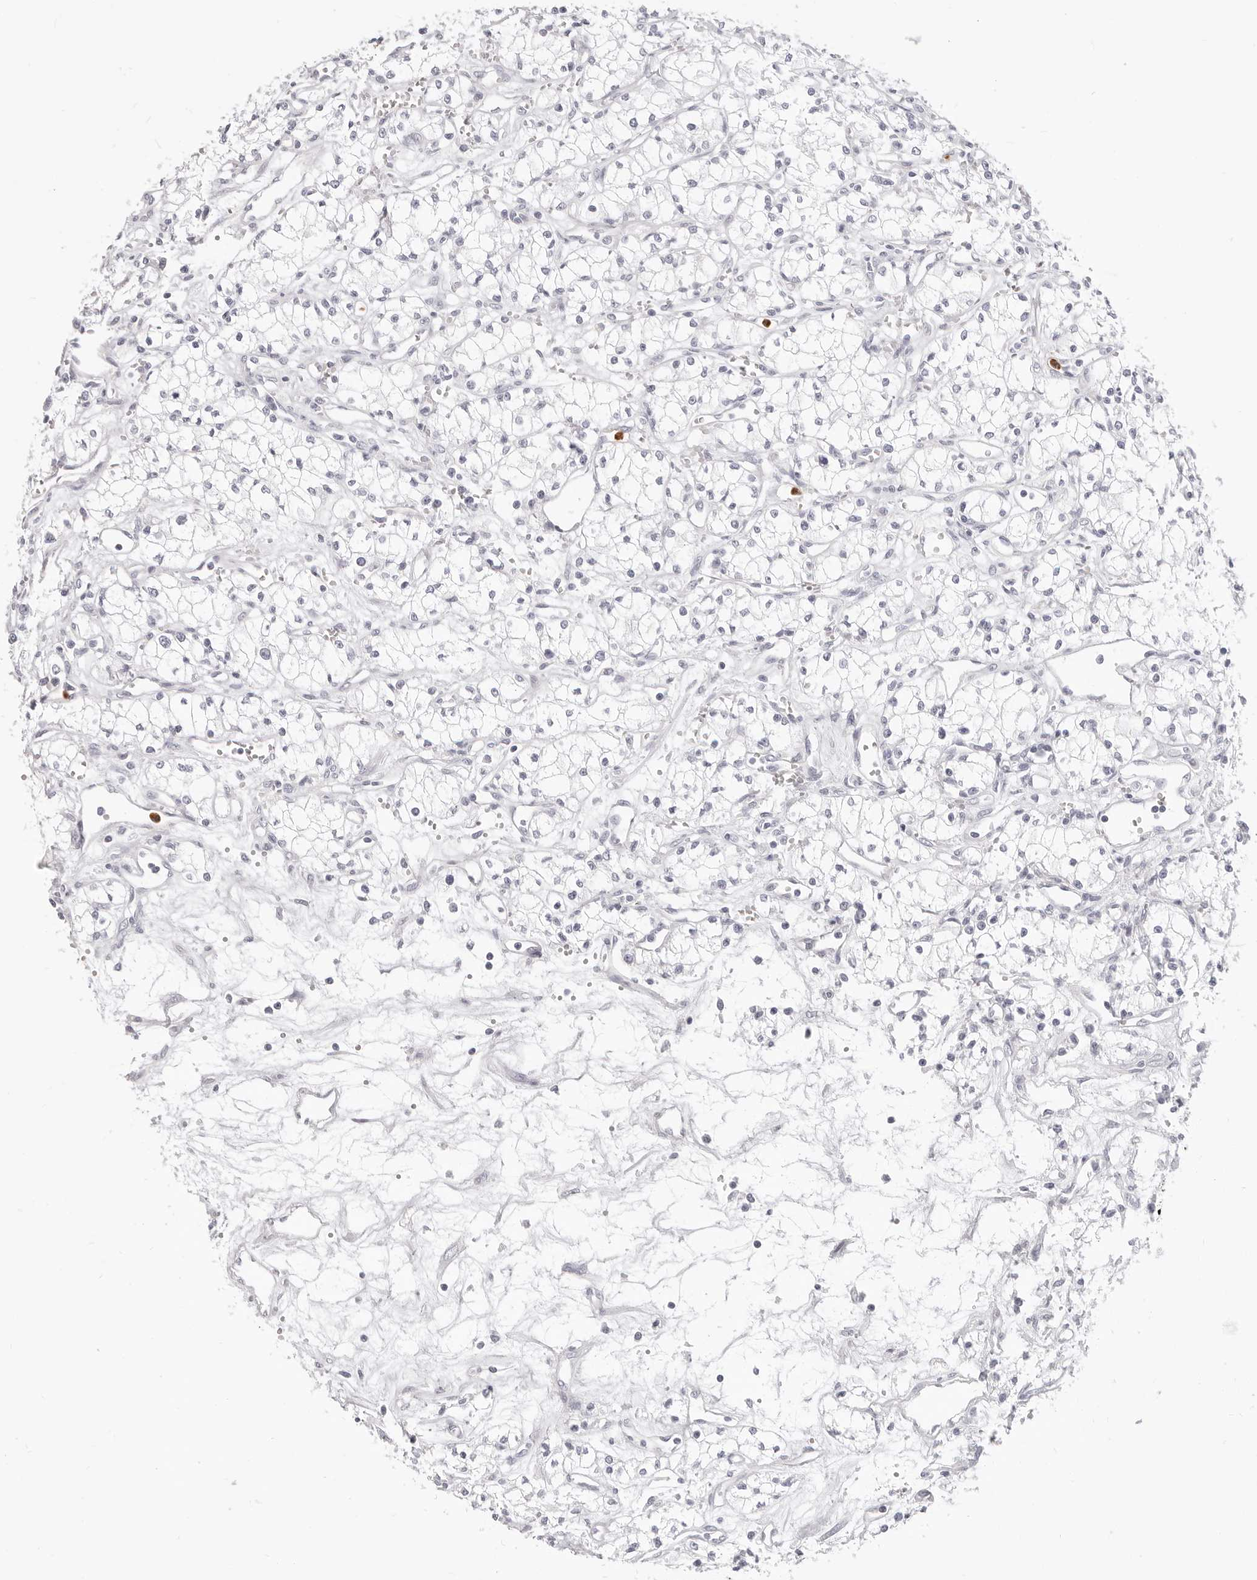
{"staining": {"intensity": "negative", "quantity": "none", "location": "none"}, "tissue": "renal cancer", "cell_type": "Tumor cells", "image_type": "cancer", "snomed": [{"axis": "morphology", "description": "Adenocarcinoma, NOS"}, {"axis": "topography", "description": "Kidney"}], "caption": "Tumor cells are negative for brown protein staining in adenocarcinoma (renal). The staining is performed using DAB (3,3'-diaminobenzidine) brown chromogen with nuclei counter-stained in using hematoxylin.", "gene": "CAMP", "patient": {"sex": "male", "age": 59}}